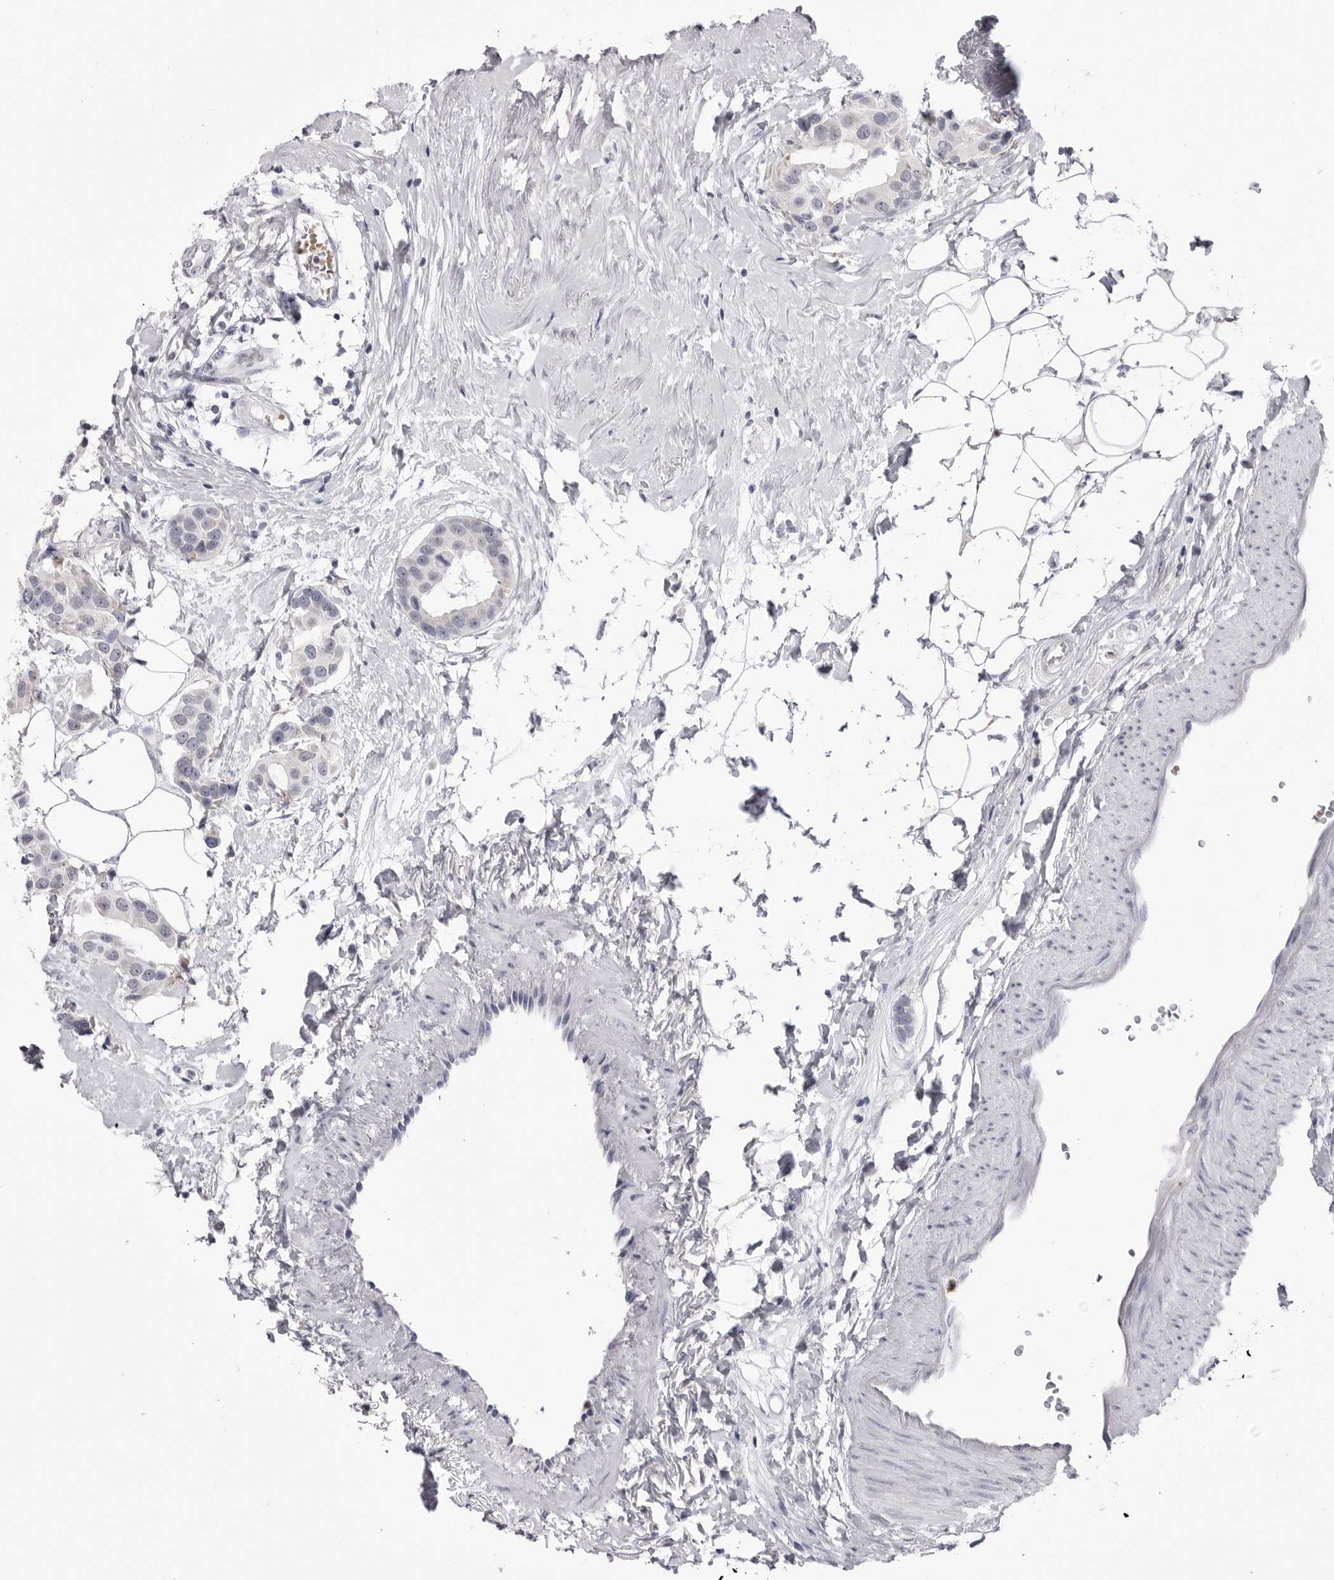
{"staining": {"intensity": "negative", "quantity": "none", "location": "none"}, "tissue": "breast cancer", "cell_type": "Tumor cells", "image_type": "cancer", "snomed": [{"axis": "morphology", "description": "Normal tissue, NOS"}, {"axis": "morphology", "description": "Duct carcinoma"}, {"axis": "topography", "description": "Breast"}], "caption": "High magnification brightfield microscopy of breast invasive ductal carcinoma stained with DAB (3,3'-diaminobenzidine) (brown) and counterstained with hematoxylin (blue): tumor cells show no significant positivity.", "gene": "STAP2", "patient": {"sex": "female", "age": 39}}